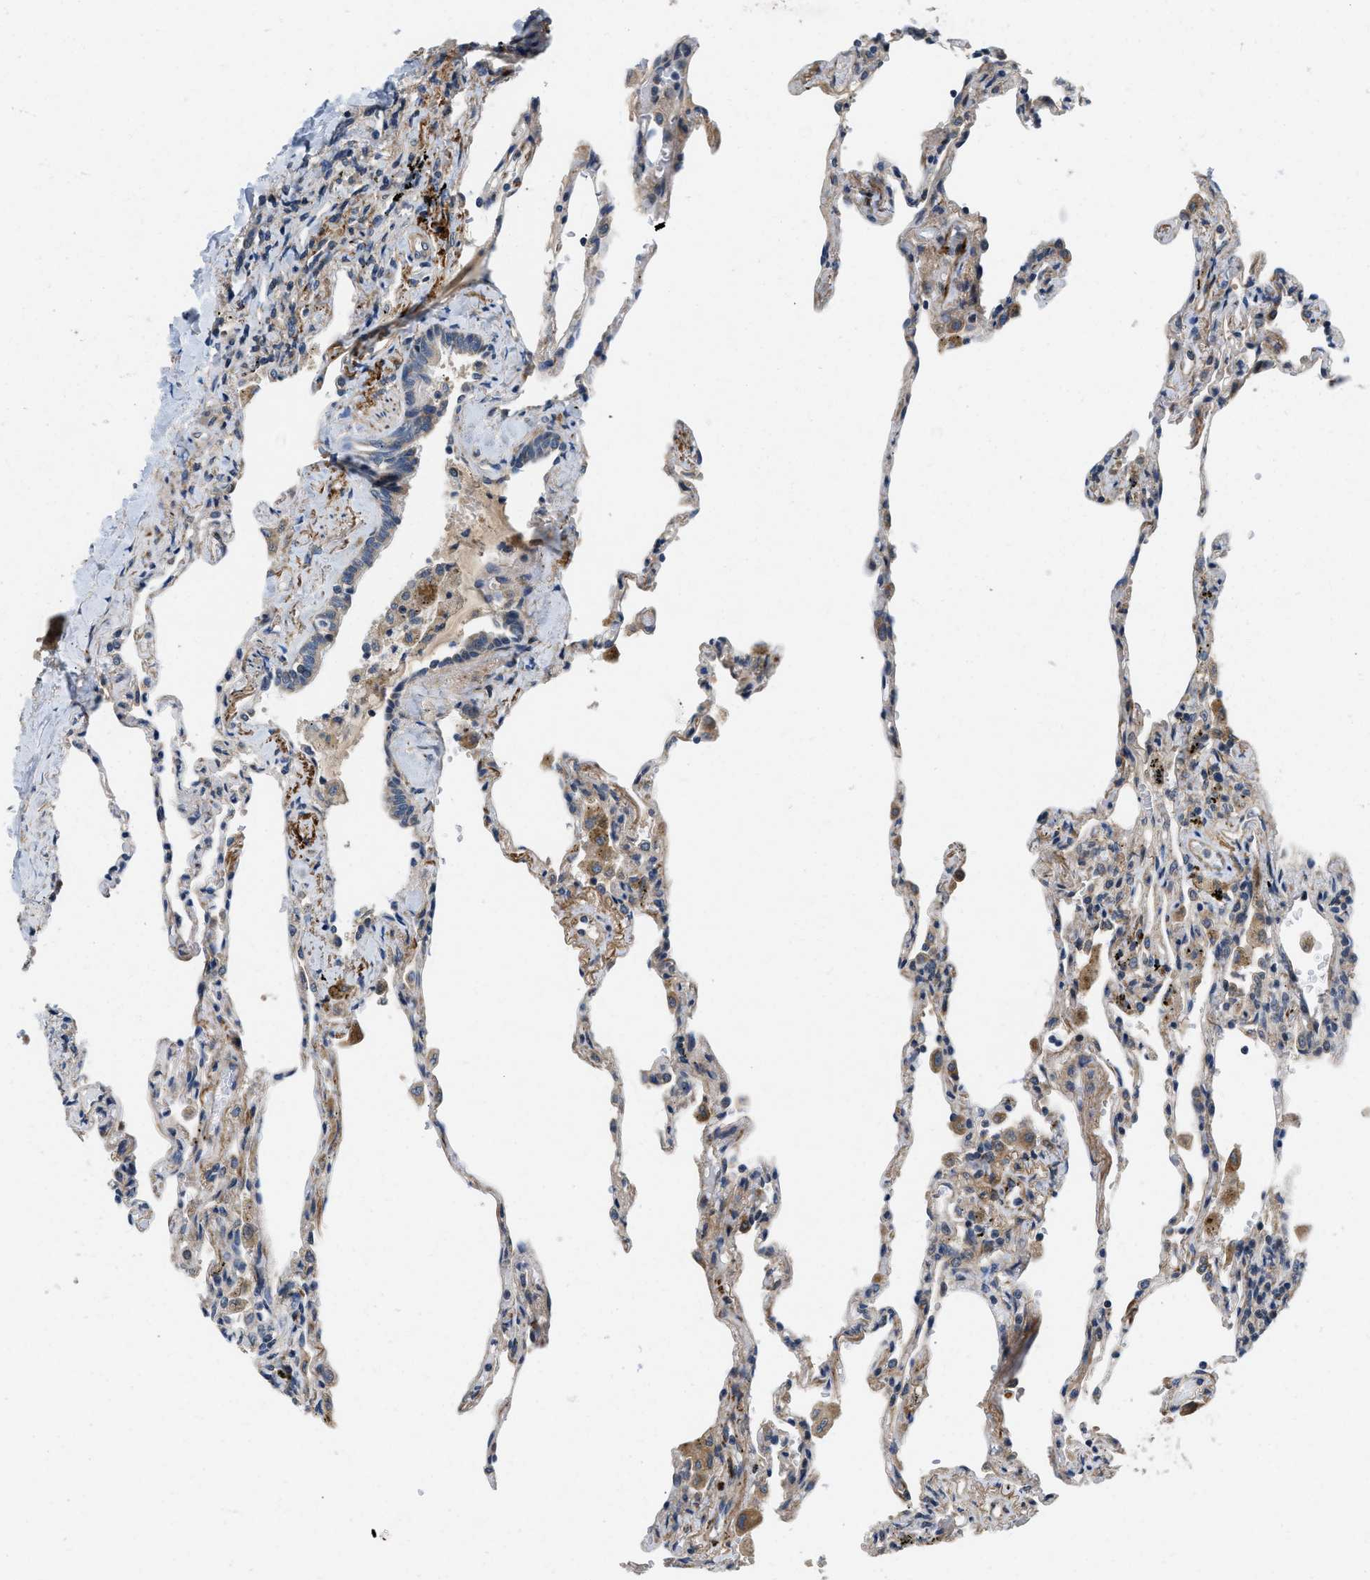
{"staining": {"intensity": "weak", "quantity": "<25%", "location": "cytoplasmic/membranous"}, "tissue": "lung", "cell_type": "Alveolar cells", "image_type": "normal", "snomed": [{"axis": "morphology", "description": "Normal tissue, NOS"}, {"axis": "topography", "description": "Lung"}], "caption": "The image shows no significant staining in alveolar cells of lung. (Immunohistochemistry (ihc), brightfield microscopy, high magnification).", "gene": "ZNF599", "patient": {"sex": "male", "age": 59}}